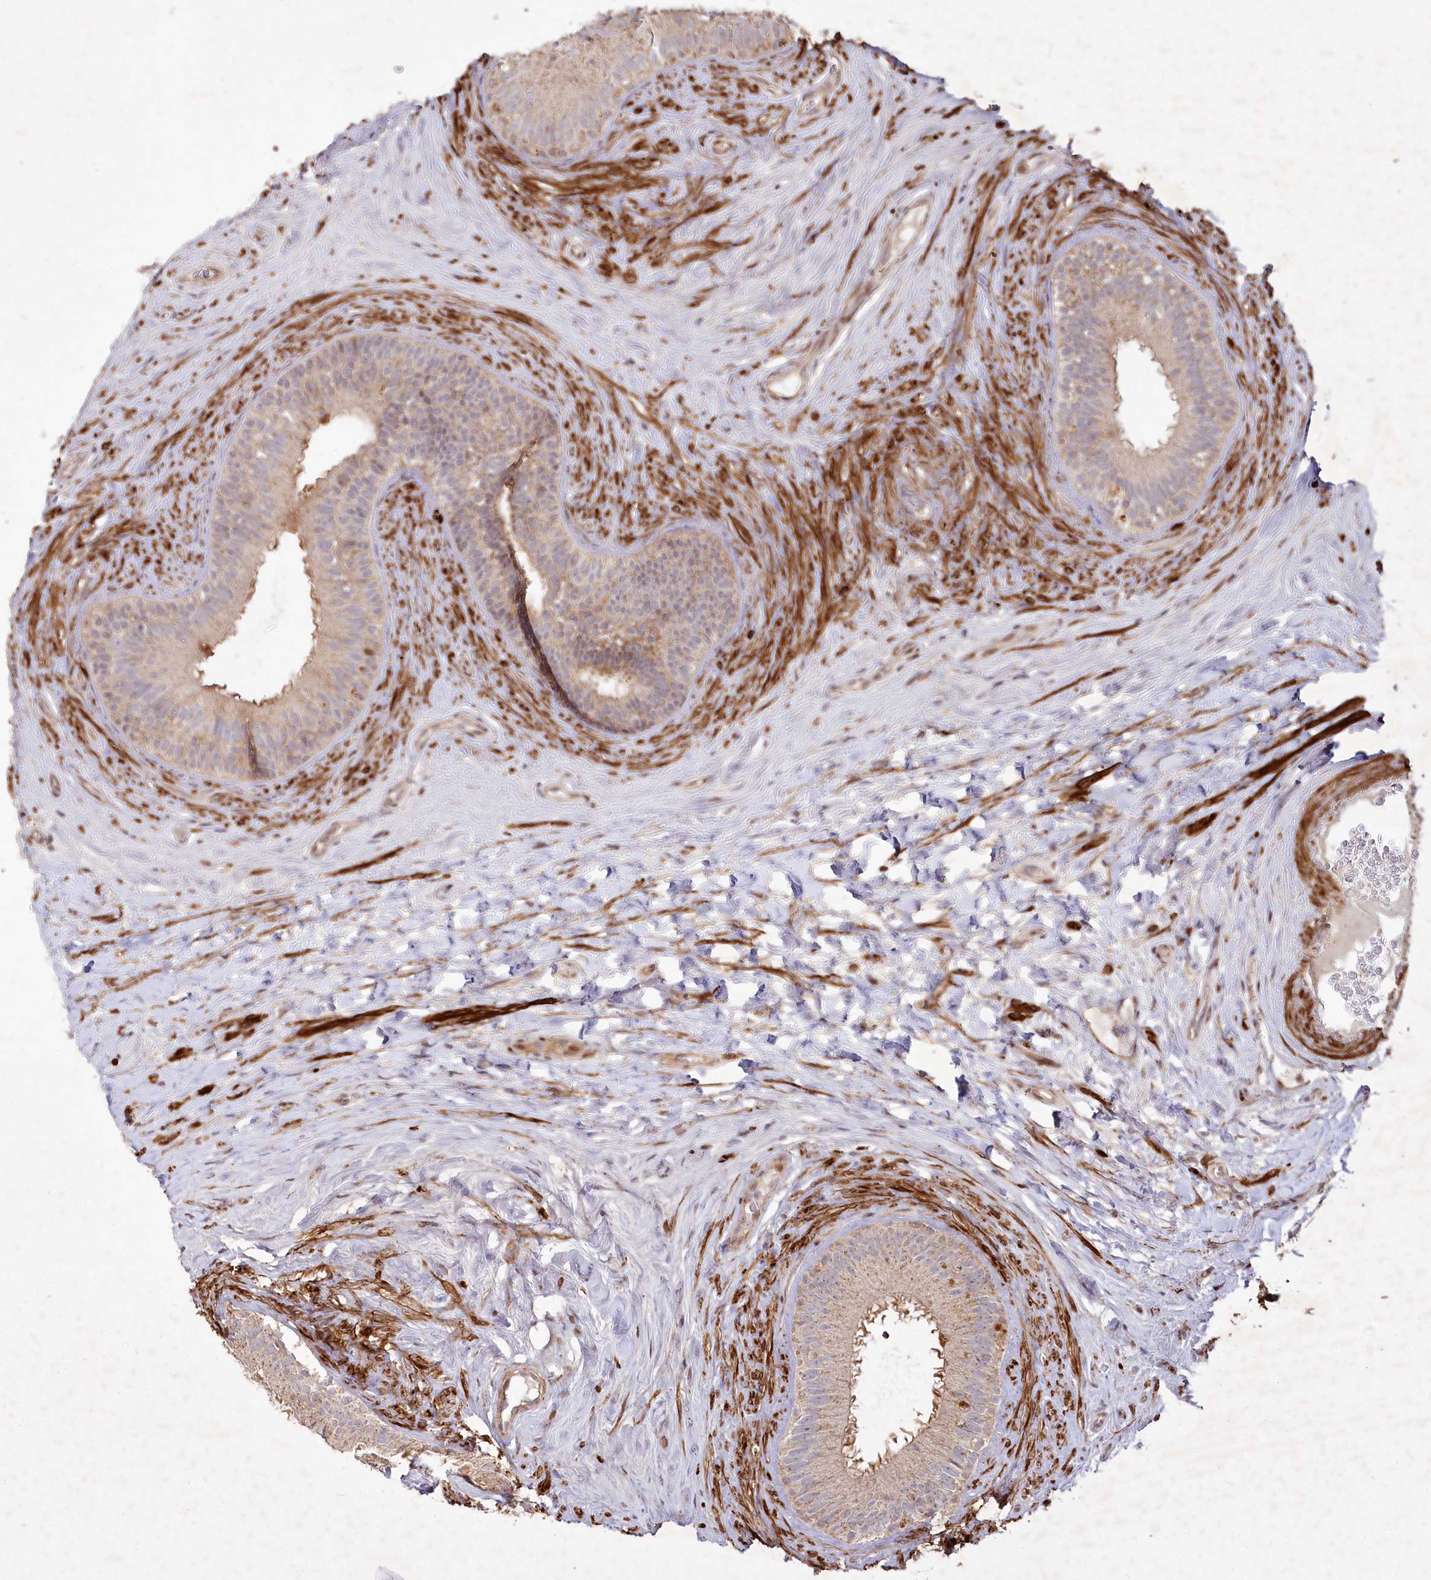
{"staining": {"intensity": "negative", "quantity": "none", "location": "none"}, "tissue": "epididymis", "cell_type": "Glandular cells", "image_type": "normal", "snomed": [{"axis": "morphology", "description": "Normal tissue, NOS"}, {"axis": "topography", "description": "Epididymis"}], "caption": "Glandular cells are negative for brown protein staining in unremarkable epididymis. (Immunohistochemistry (ihc), brightfield microscopy, high magnification).", "gene": "PSTK", "patient": {"sex": "male", "age": 84}}